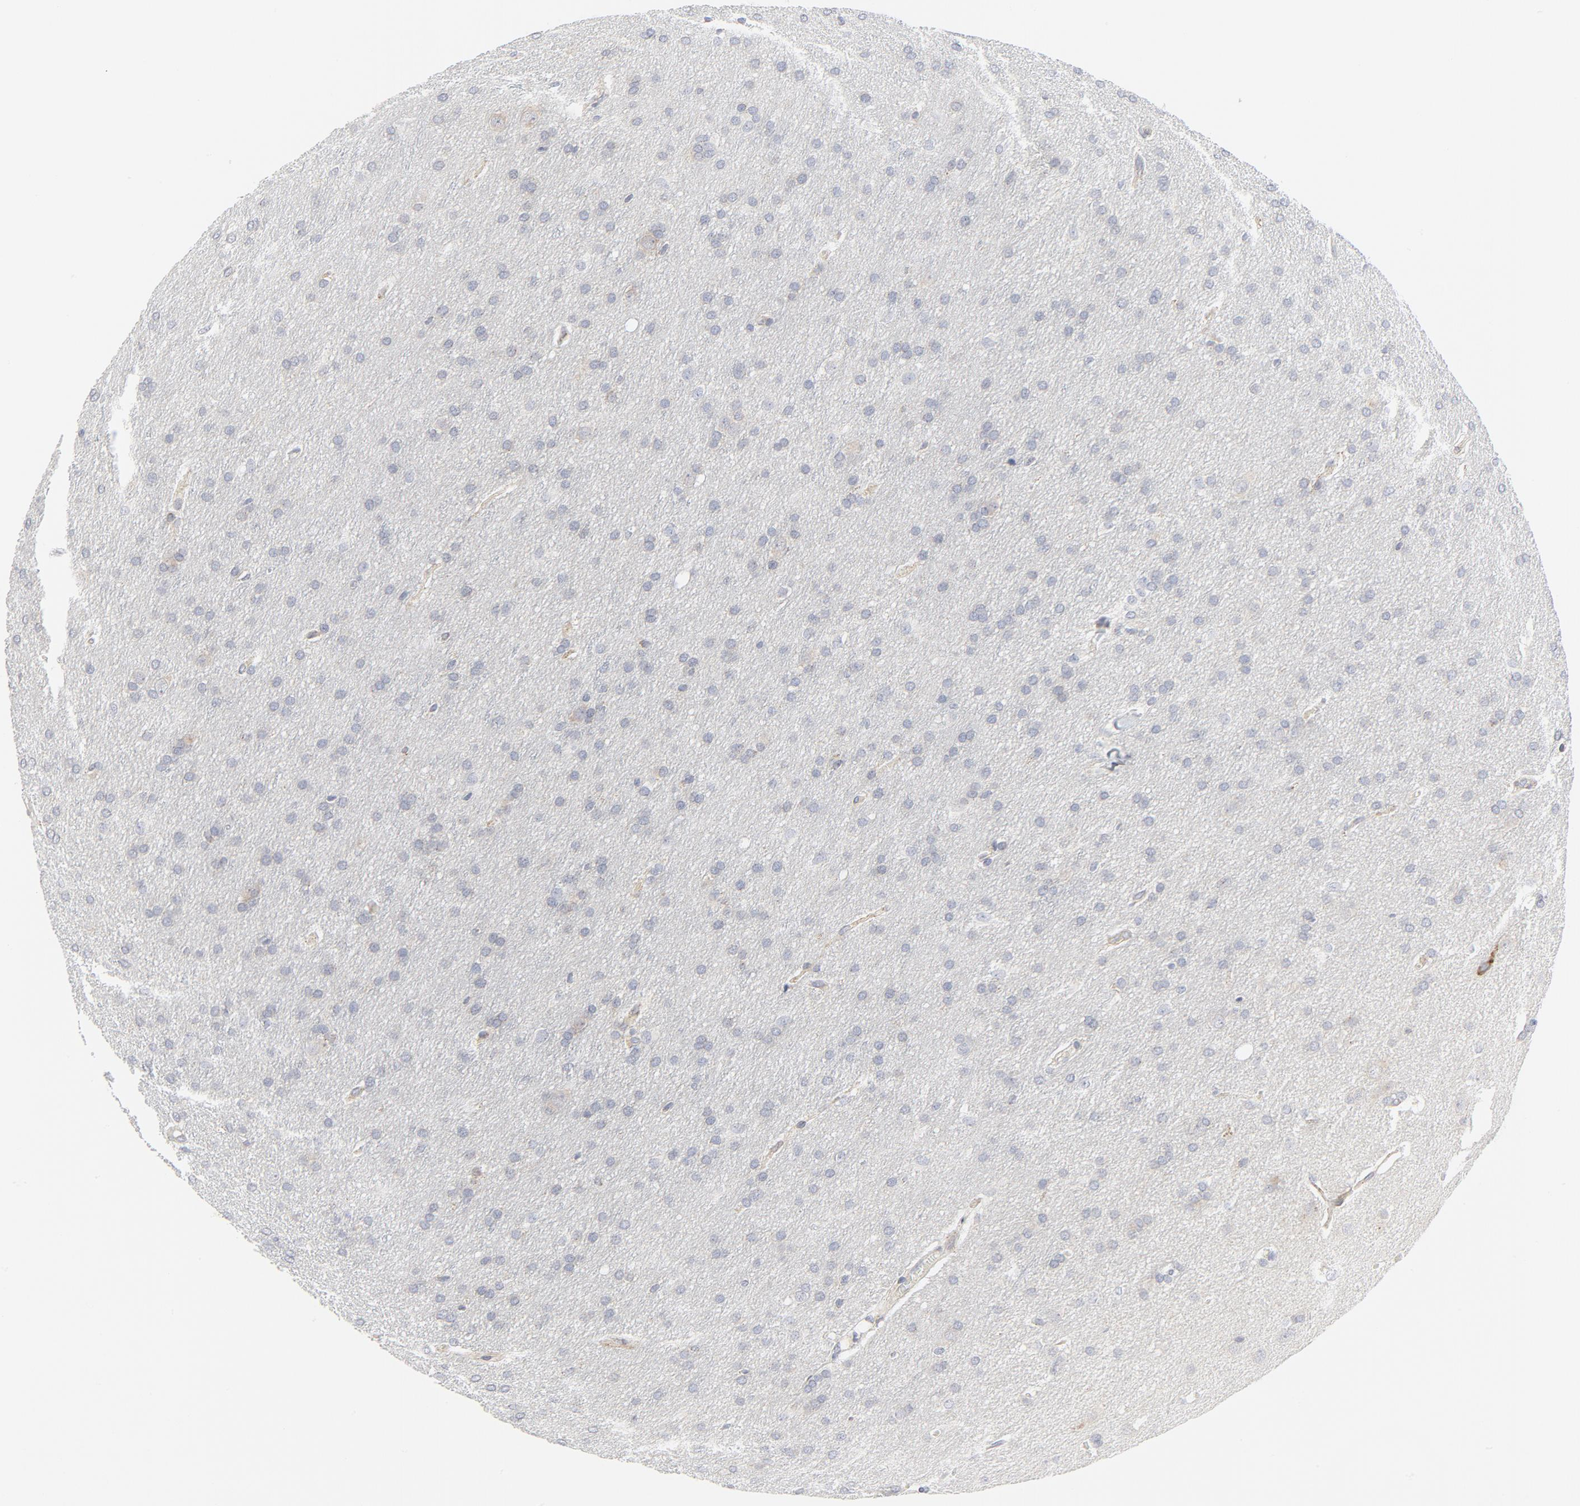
{"staining": {"intensity": "negative", "quantity": "none", "location": "none"}, "tissue": "glioma", "cell_type": "Tumor cells", "image_type": "cancer", "snomed": [{"axis": "morphology", "description": "Glioma, malignant, Low grade"}, {"axis": "topography", "description": "Brain"}], "caption": "IHC histopathology image of neoplastic tissue: human glioma stained with DAB (3,3'-diaminobenzidine) shows no significant protein expression in tumor cells.", "gene": "LRP6", "patient": {"sex": "female", "age": 32}}